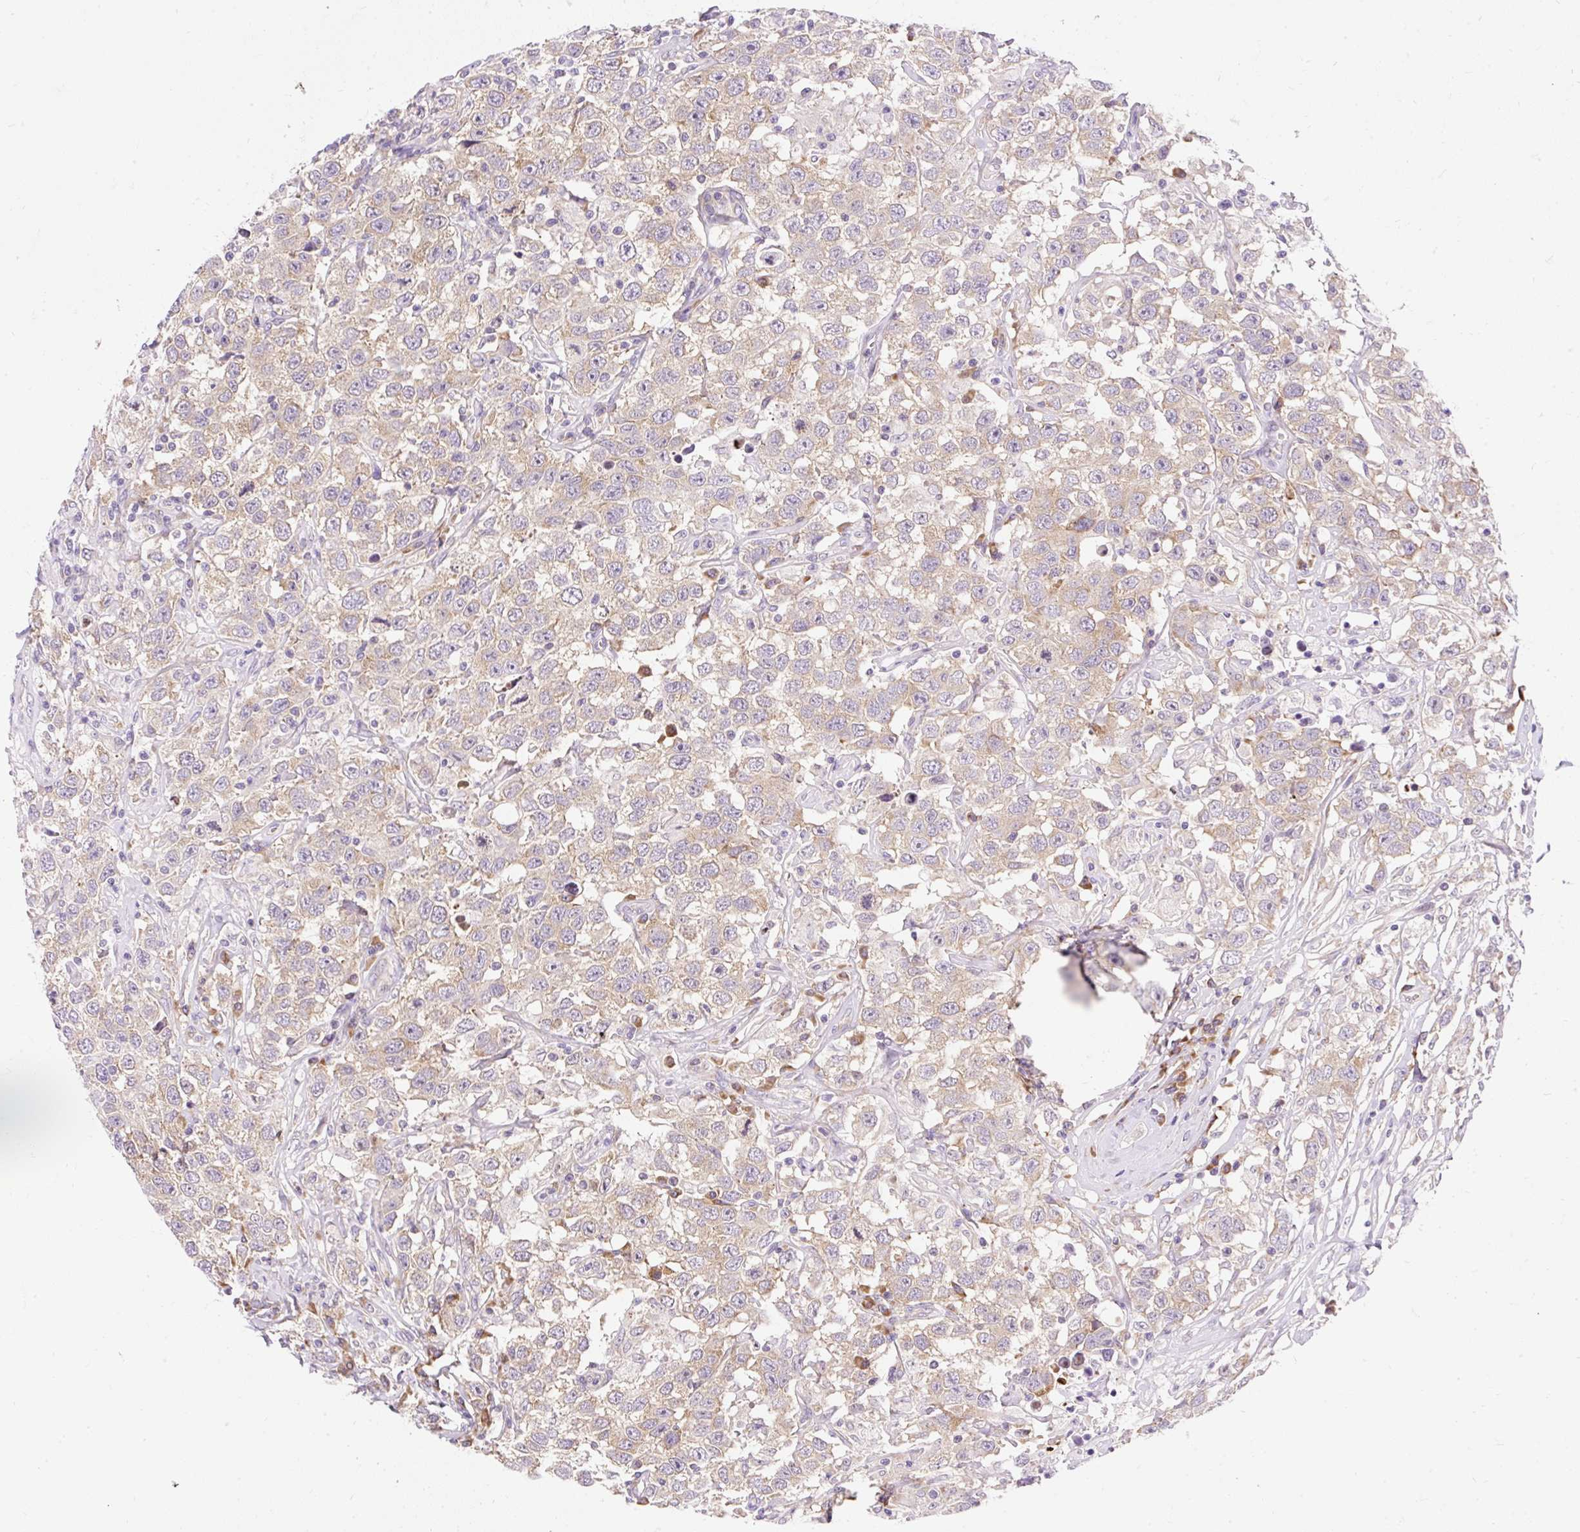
{"staining": {"intensity": "weak", "quantity": "<25%", "location": "cytoplasmic/membranous"}, "tissue": "testis cancer", "cell_type": "Tumor cells", "image_type": "cancer", "snomed": [{"axis": "morphology", "description": "Seminoma, NOS"}, {"axis": "topography", "description": "Testis"}], "caption": "IHC micrograph of neoplastic tissue: human testis cancer (seminoma) stained with DAB (3,3'-diaminobenzidine) shows no significant protein expression in tumor cells.", "gene": "GPR45", "patient": {"sex": "male", "age": 41}}